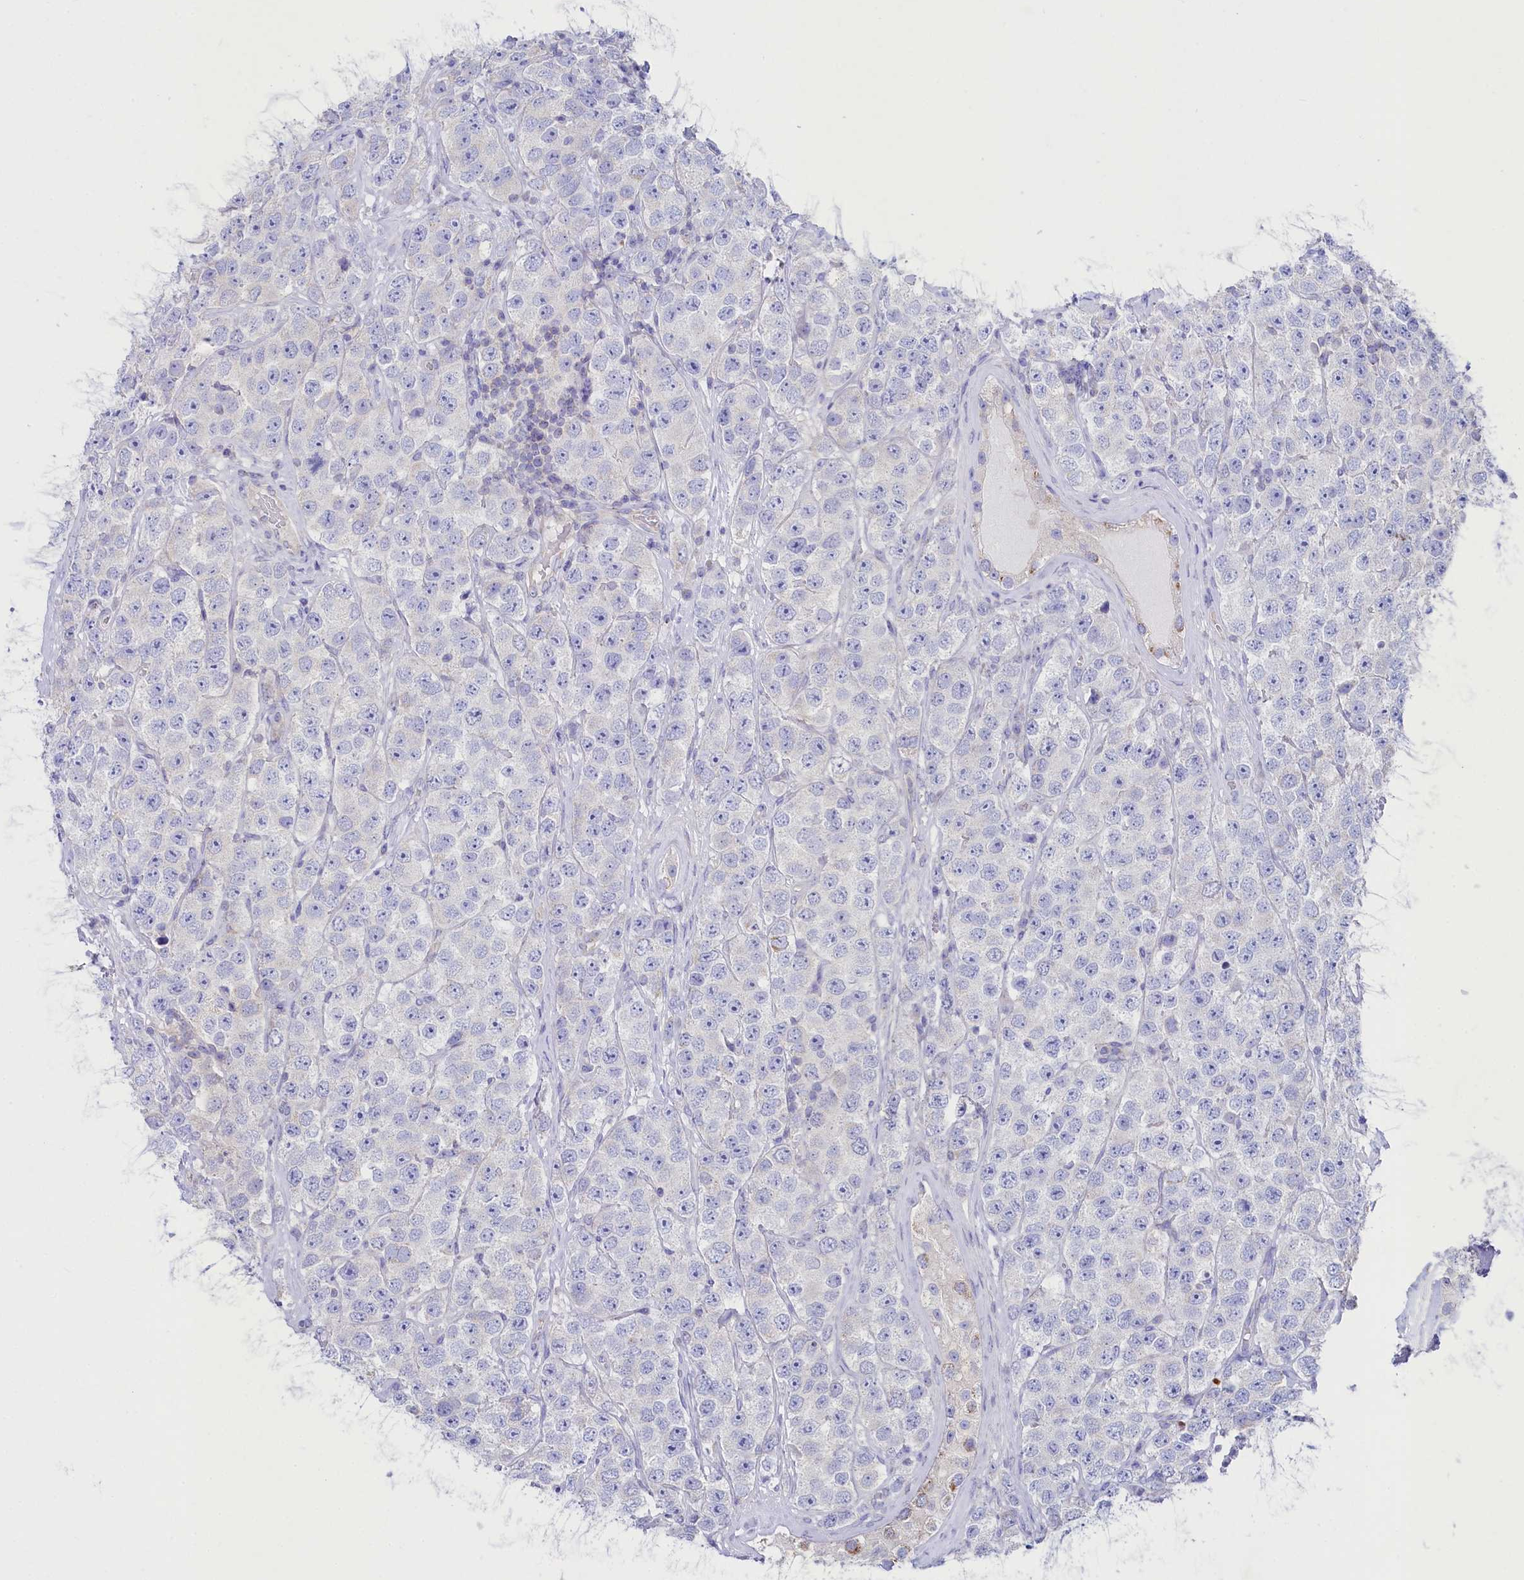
{"staining": {"intensity": "negative", "quantity": "none", "location": "none"}, "tissue": "testis cancer", "cell_type": "Tumor cells", "image_type": "cancer", "snomed": [{"axis": "morphology", "description": "Seminoma, NOS"}, {"axis": "topography", "description": "Testis"}], "caption": "Testis cancer was stained to show a protein in brown. There is no significant staining in tumor cells.", "gene": "VPS26B", "patient": {"sex": "male", "age": 28}}